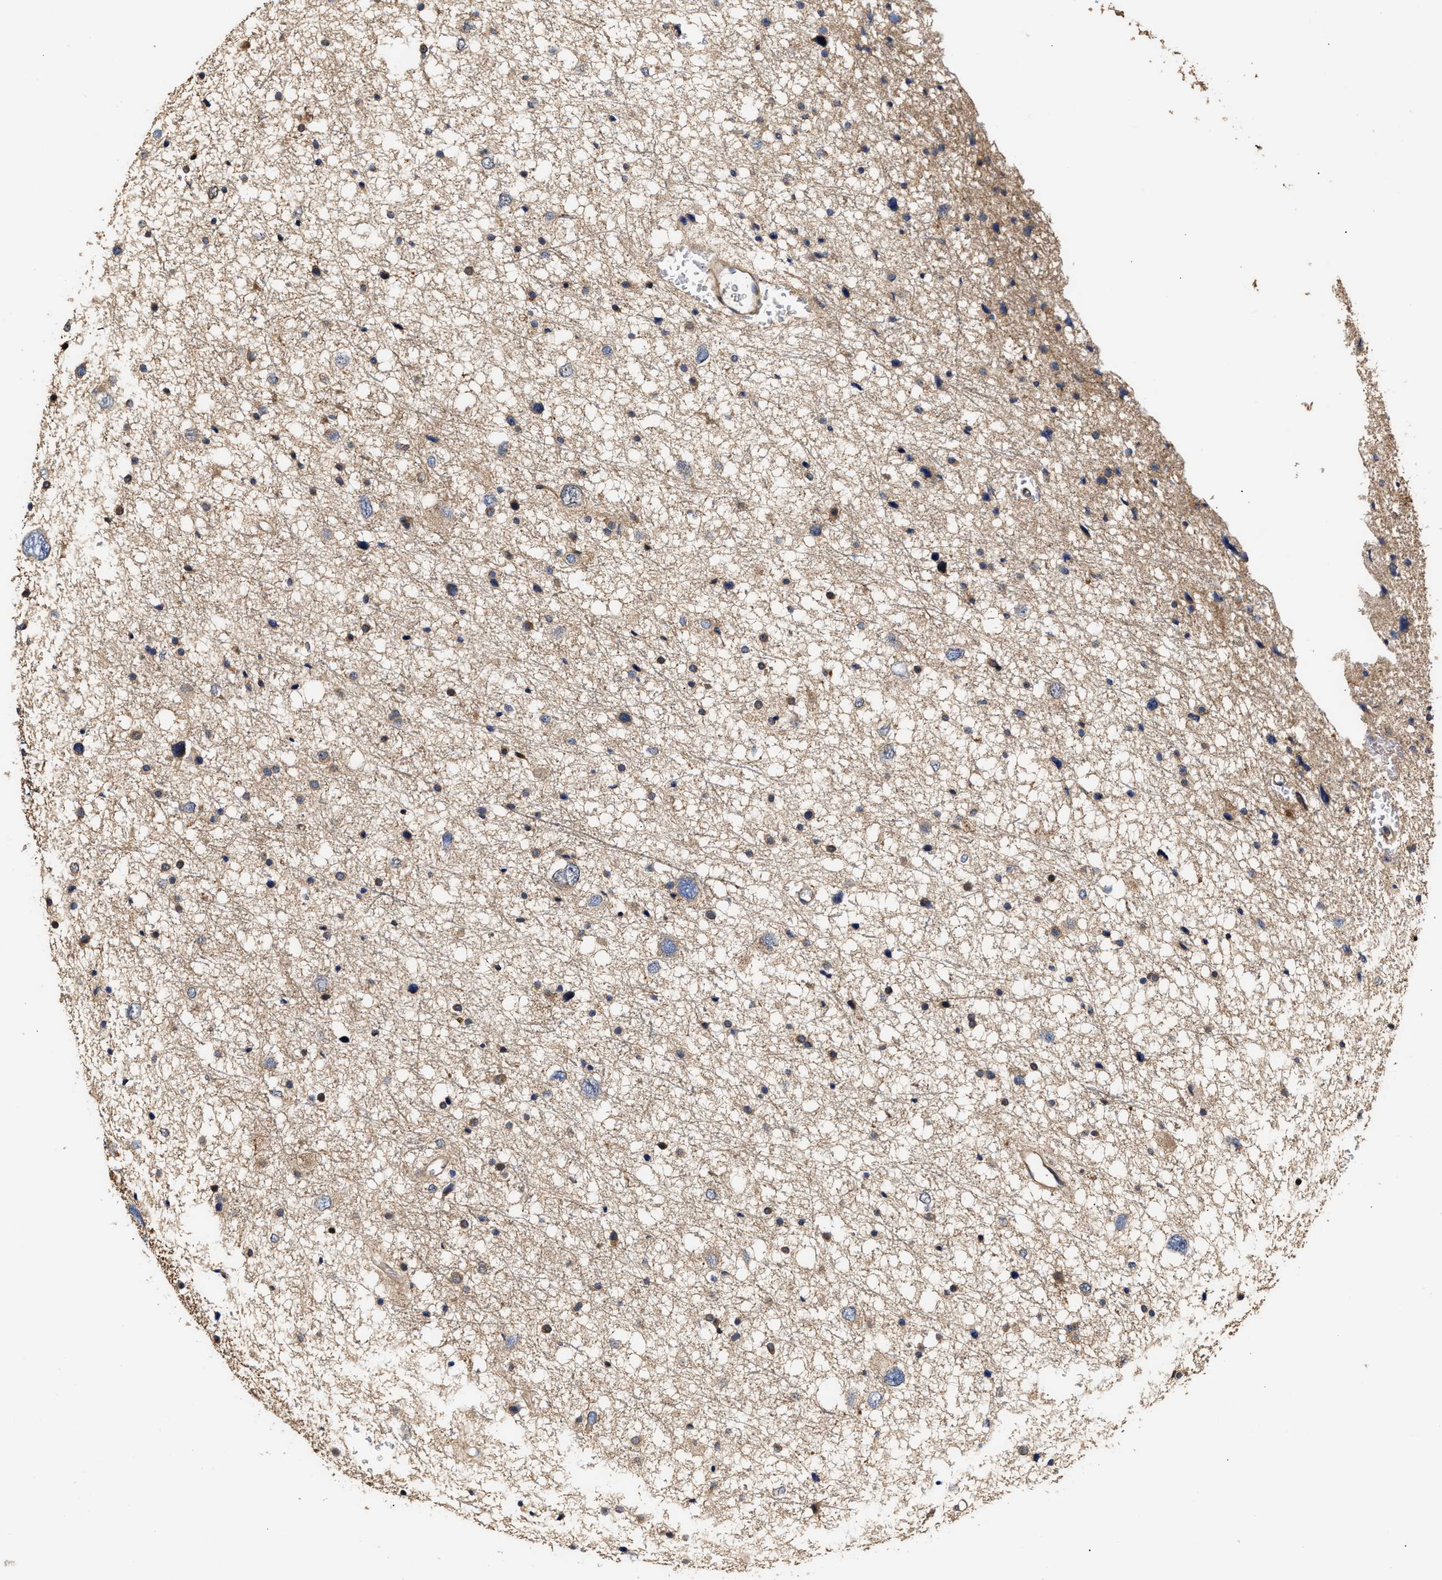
{"staining": {"intensity": "weak", "quantity": "<25%", "location": "cytoplasmic/membranous"}, "tissue": "glioma", "cell_type": "Tumor cells", "image_type": "cancer", "snomed": [{"axis": "morphology", "description": "Glioma, malignant, Low grade"}, {"axis": "topography", "description": "Brain"}], "caption": "An image of malignant low-grade glioma stained for a protein shows no brown staining in tumor cells.", "gene": "CLIP2", "patient": {"sex": "female", "age": 37}}